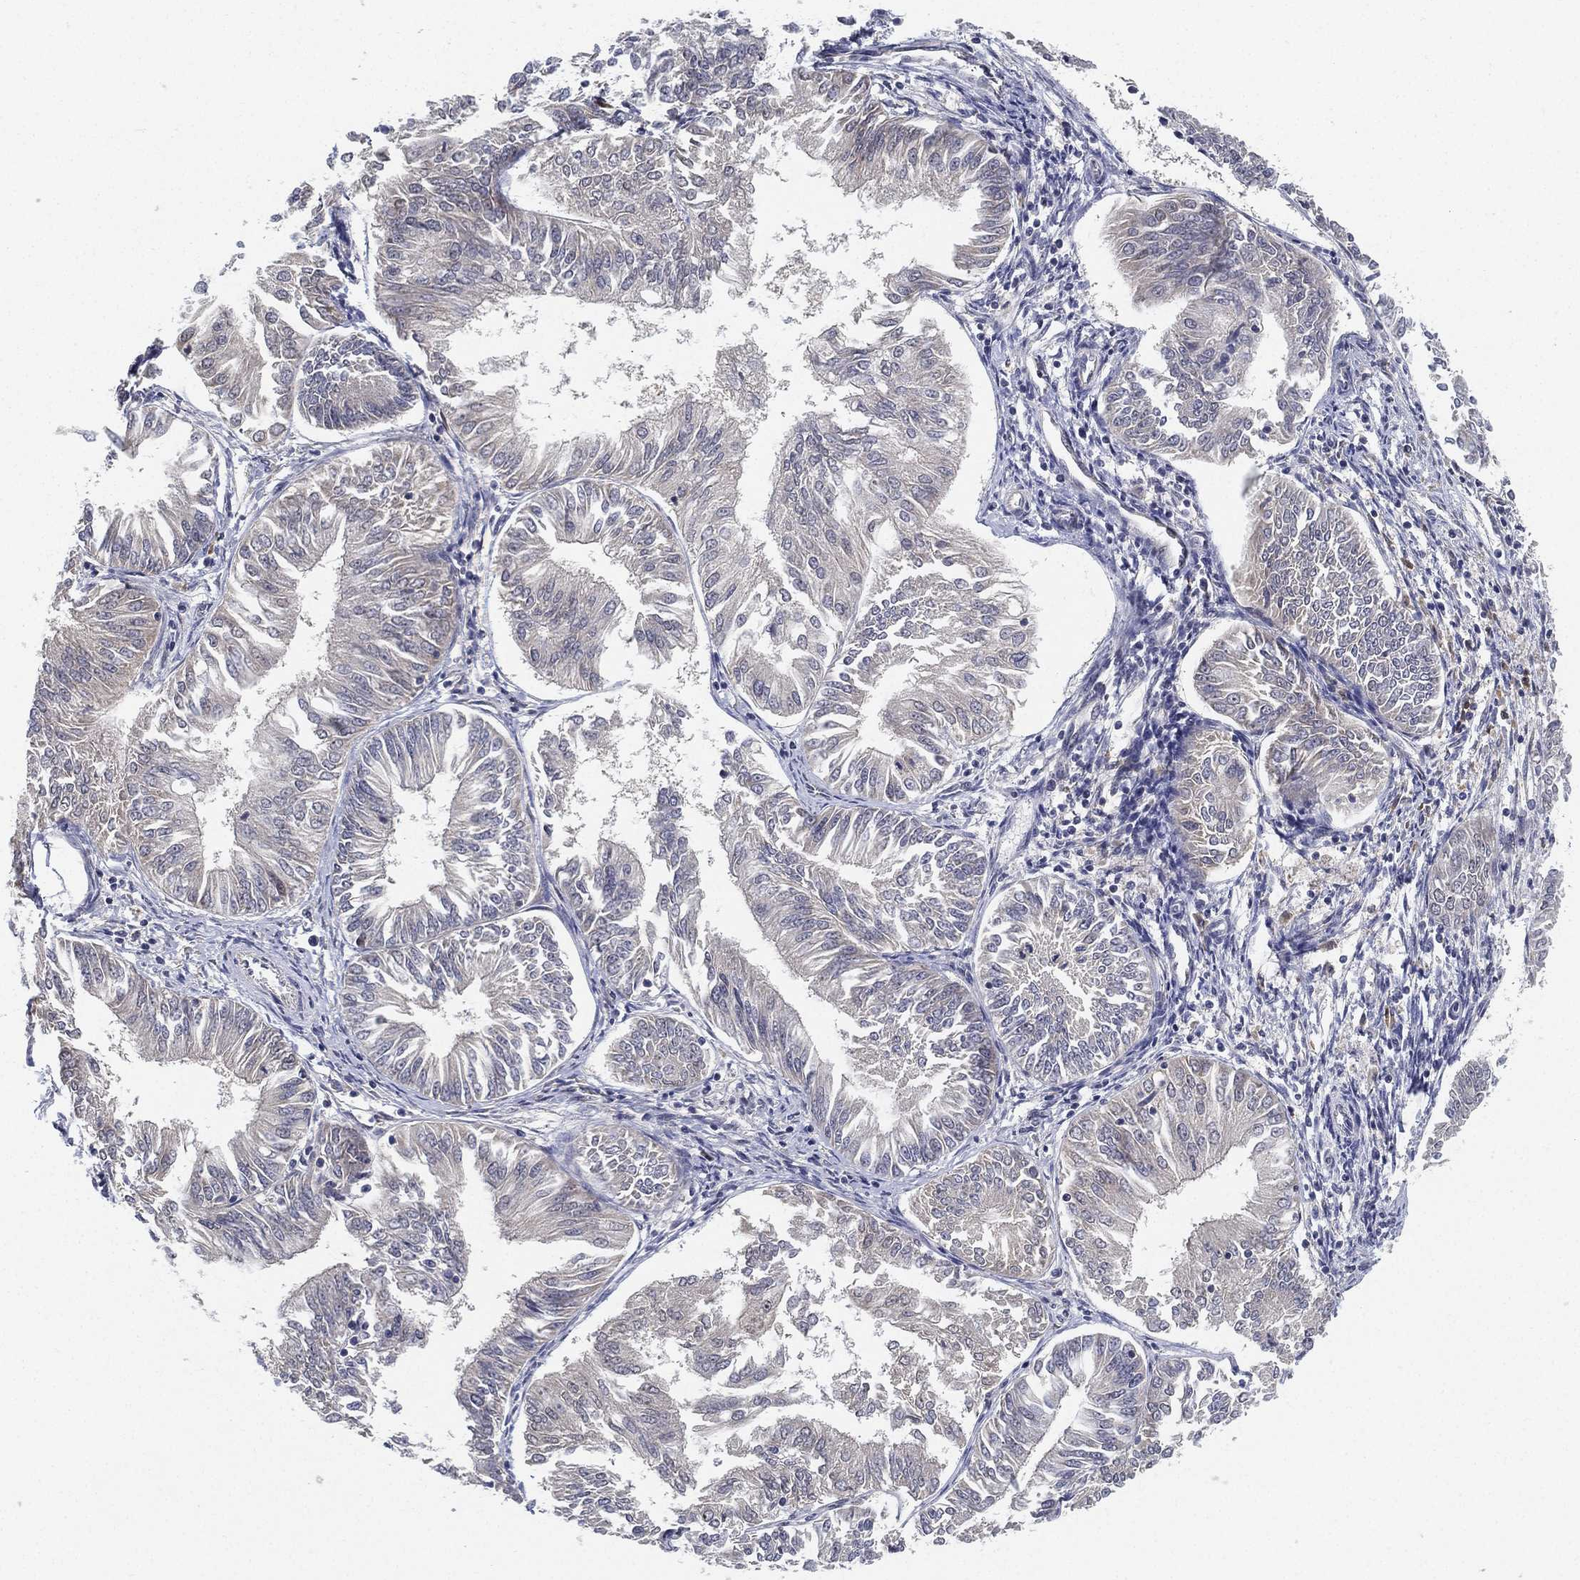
{"staining": {"intensity": "negative", "quantity": "none", "location": "none"}, "tissue": "endometrial cancer", "cell_type": "Tumor cells", "image_type": "cancer", "snomed": [{"axis": "morphology", "description": "Adenocarcinoma, NOS"}, {"axis": "topography", "description": "Endometrium"}], "caption": "An immunohistochemistry (IHC) micrograph of endometrial adenocarcinoma is shown. There is no staining in tumor cells of endometrial adenocarcinoma. Brightfield microscopy of immunohistochemistry (IHC) stained with DAB (3,3'-diaminobenzidine) (brown) and hematoxylin (blue), captured at high magnification.", "gene": "PPP1R16B", "patient": {"sex": "female", "age": 58}}